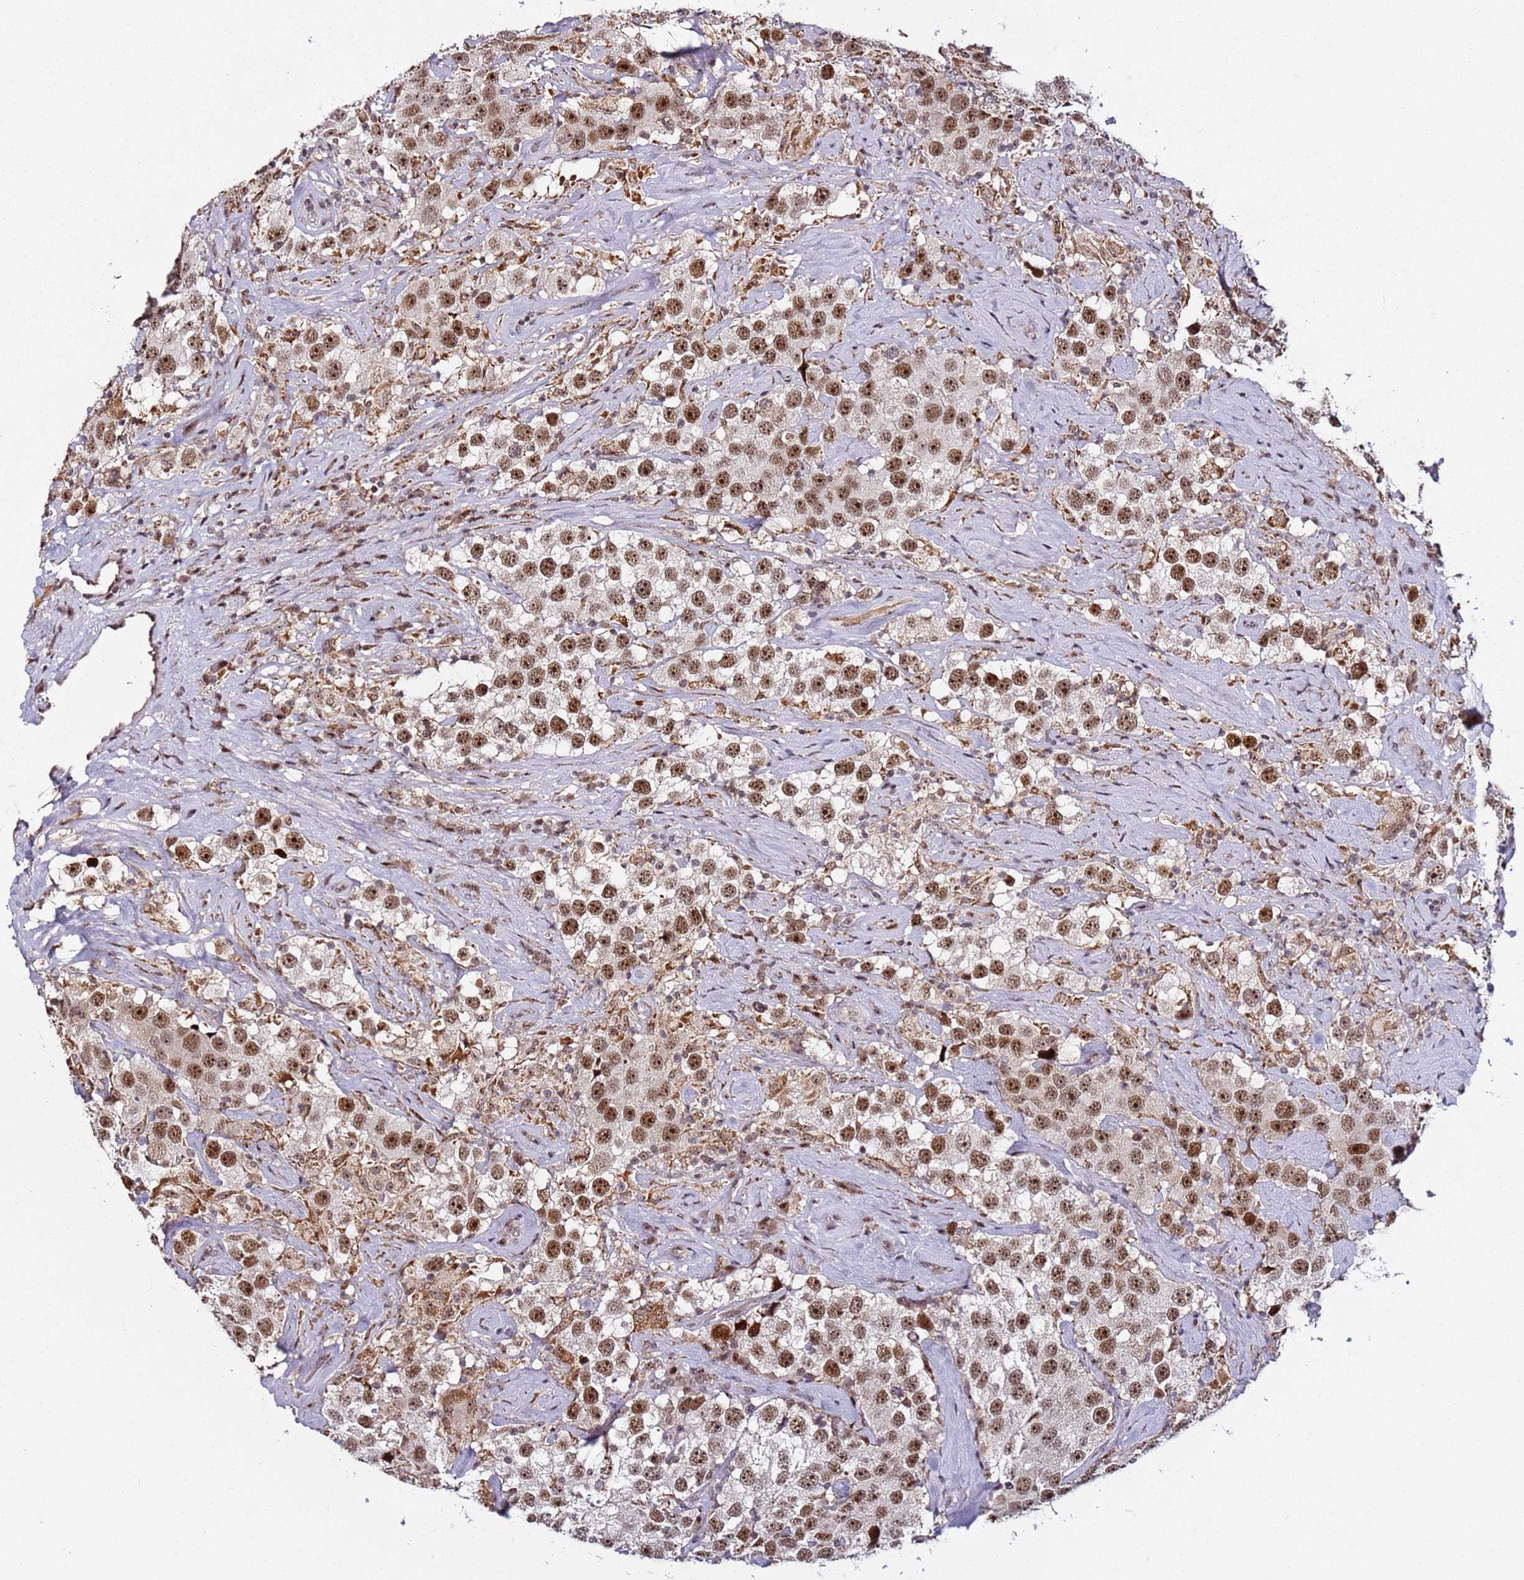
{"staining": {"intensity": "moderate", "quantity": ">75%", "location": "nuclear"}, "tissue": "testis cancer", "cell_type": "Tumor cells", "image_type": "cancer", "snomed": [{"axis": "morphology", "description": "Seminoma, NOS"}, {"axis": "topography", "description": "Testis"}], "caption": "Moderate nuclear protein positivity is seen in approximately >75% of tumor cells in testis cancer (seminoma). (Brightfield microscopy of DAB IHC at high magnification).", "gene": "FCF1", "patient": {"sex": "male", "age": 49}}